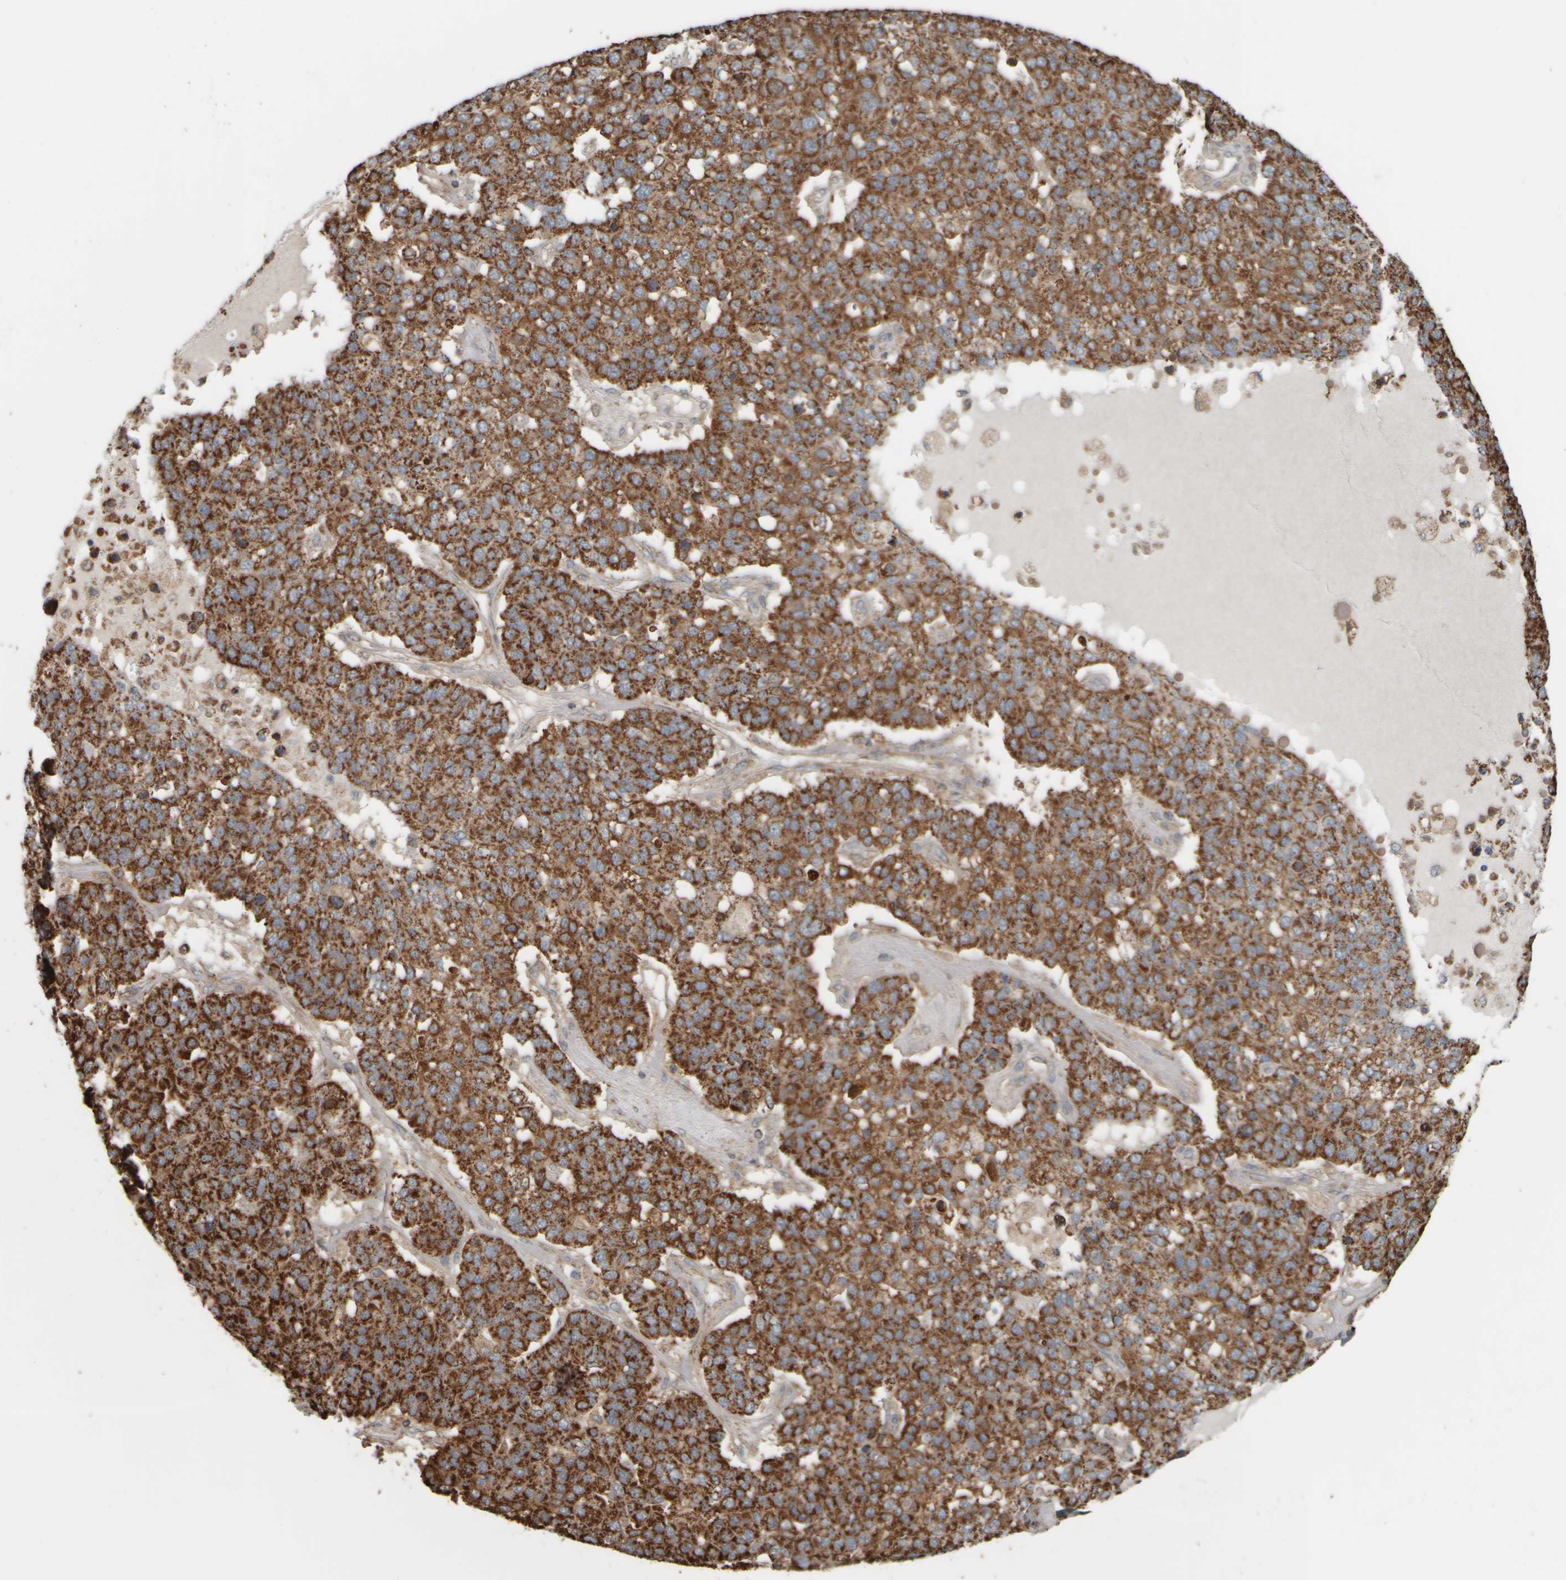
{"staining": {"intensity": "strong", "quantity": ">75%", "location": "cytoplasmic/membranous"}, "tissue": "pancreatic cancer", "cell_type": "Tumor cells", "image_type": "cancer", "snomed": [{"axis": "morphology", "description": "Adenocarcinoma, NOS"}, {"axis": "topography", "description": "Pancreas"}], "caption": "Immunohistochemical staining of human pancreatic adenocarcinoma exhibits strong cytoplasmic/membranous protein expression in about >75% of tumor cells.", "gene": "APBB2", "patient": {"sex": "female", "age": 61}}